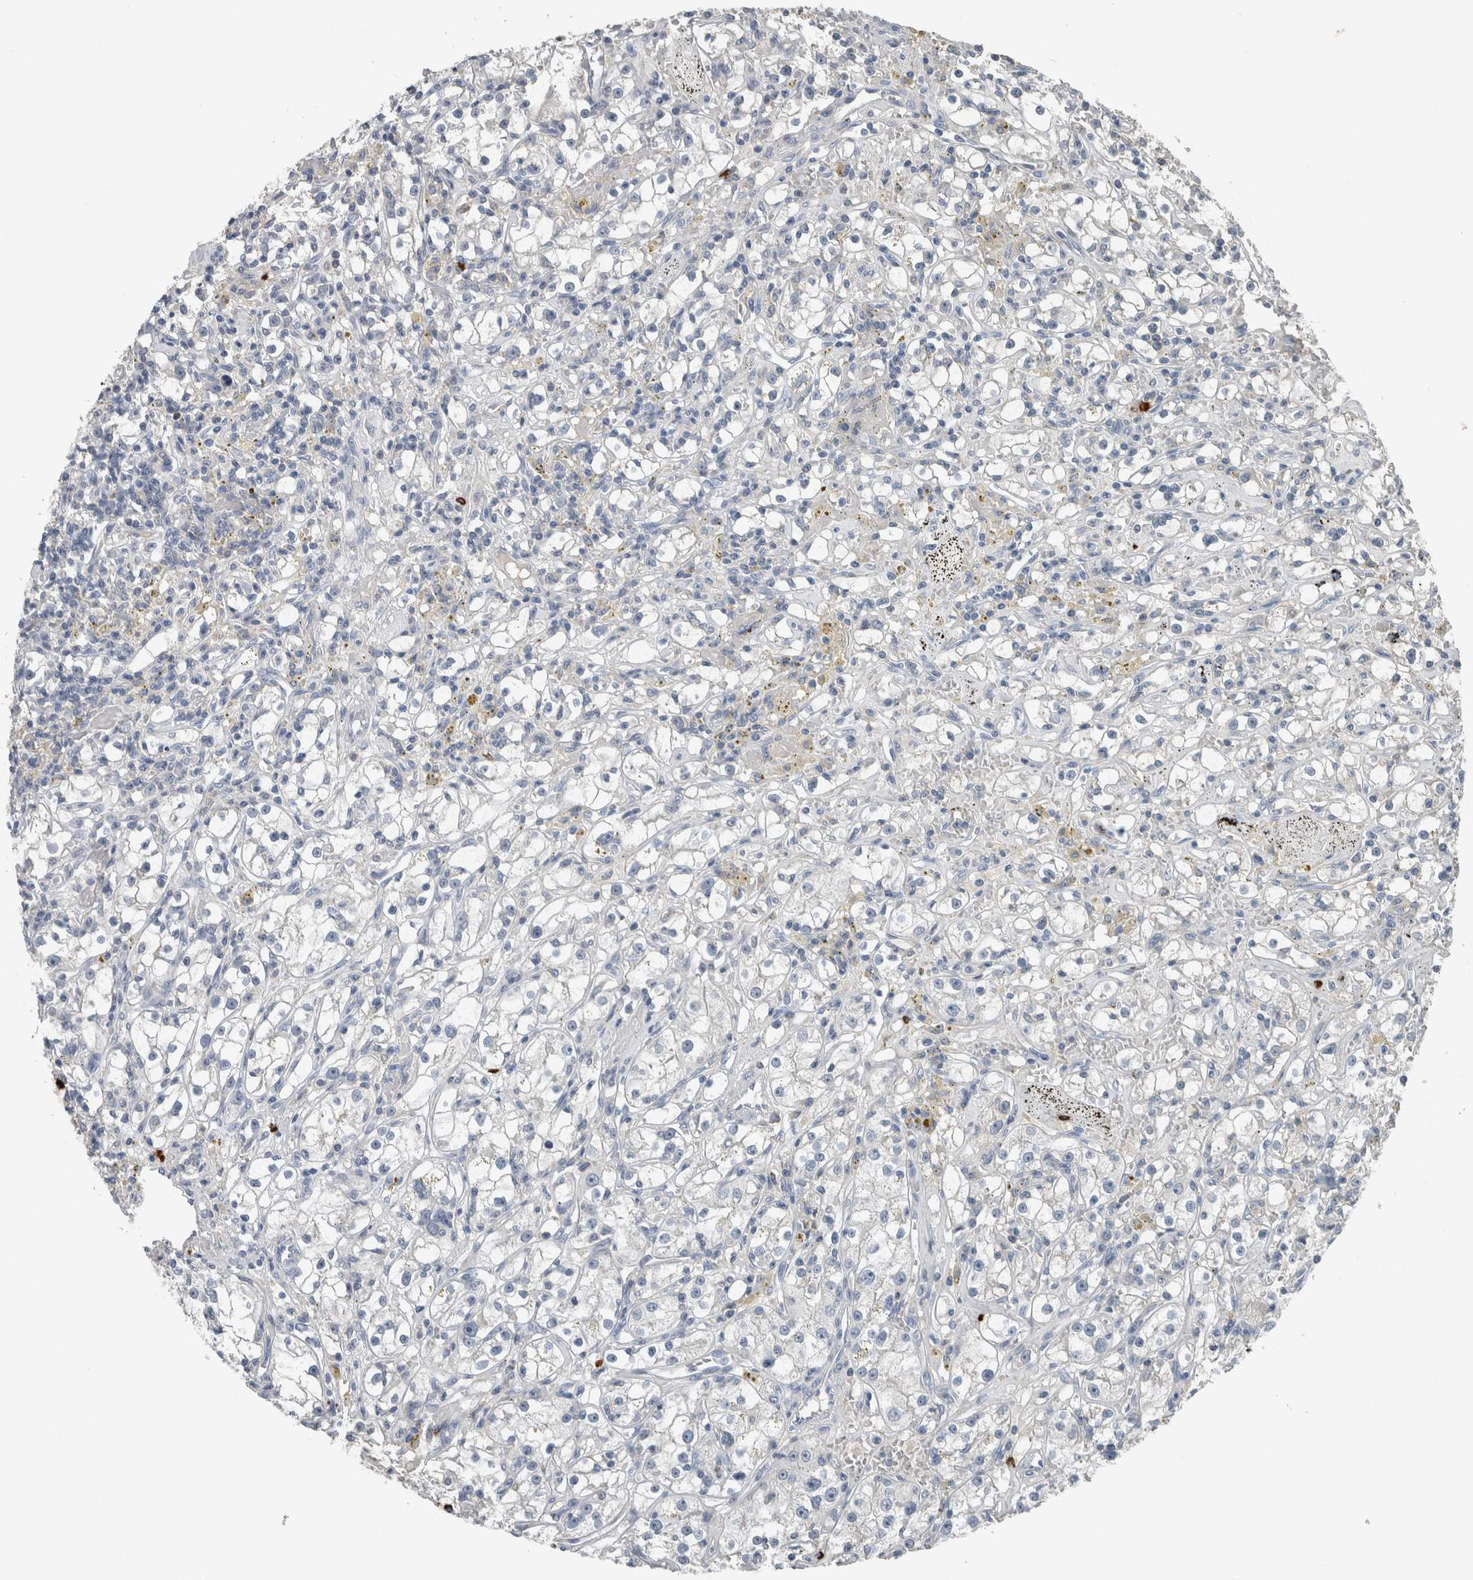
{"staining": {"intensity": "negative", "quantity": "none", "location": "none"}, "tissue": "renal cancer", "cell_type": "Tumor cells", "image_type": "cancer", "snomed": [{"axis": "morphology", "description": "Adenocarcinoma, NOS"}, {"axis": "topography", "description": "Kidney"}], "caption": "Renal adenocarcinoma was stained to show a protein in brown. There is no significant staining in tumor cells.", "gene": "CRNN", "patient": {"sex": "male", "age": 56}}